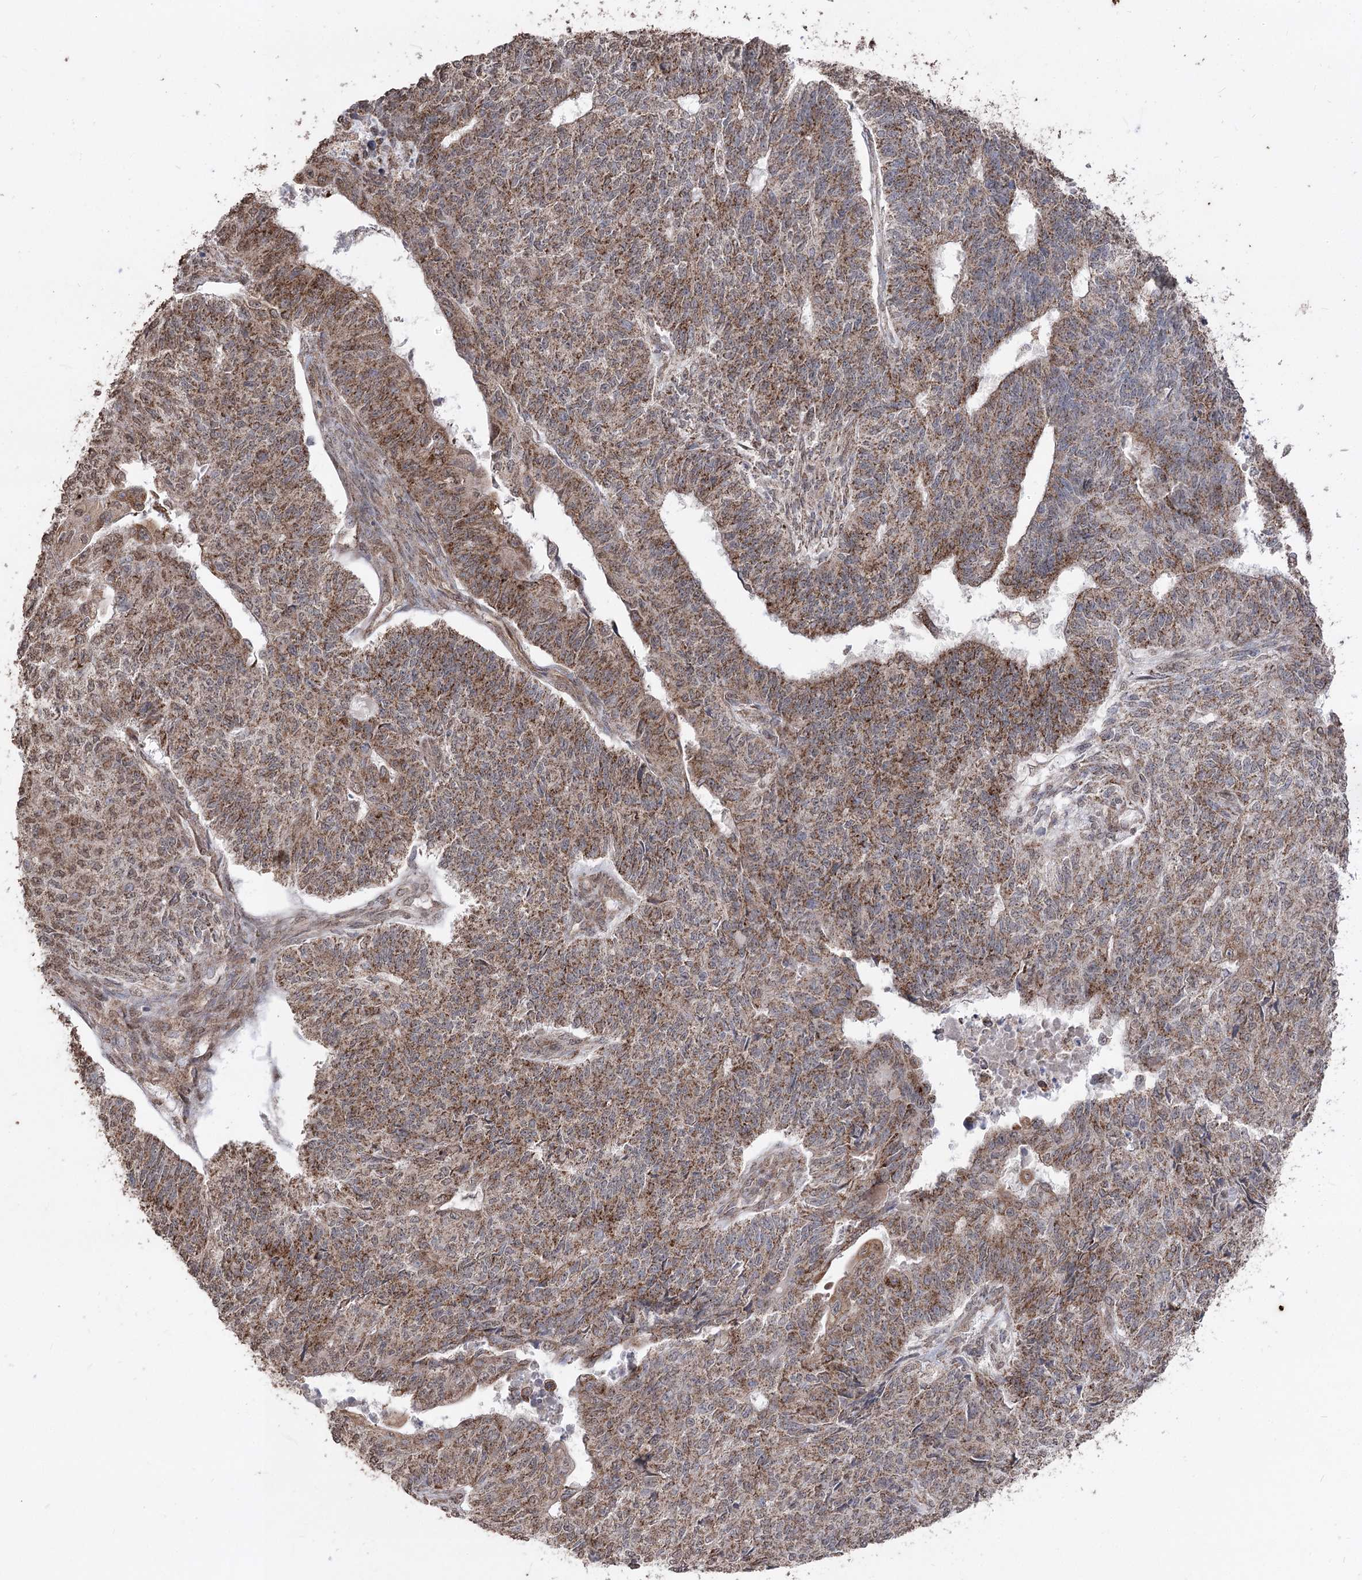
{"staining": {"intensity": "moderate", "quantity": ">75%", "location": "cytoplasmic/membranous"}, "tissue": "endometrial cancer", "cell_type": "Tumor cells", "image_type": "cancer", "snomed": [{"axis": "morphology", "description": "Adenocarcinoma, NOS"}, {"axis": "topography", "description": "Endometrium"}], "caption": "Protein analysis of endometrial cancer tissue displays moderate cytoplasmic/membranous positivity in about >75% of tumor cells. The protein of interest is stained brown, and the nuclei are stained in blue (DAB (3,3'-diaminobenzidine) IHC with brightfield microscopy, high magnification).", "gene": "ZSCAN23", "patient": {"sex": "female", "age": 32}}